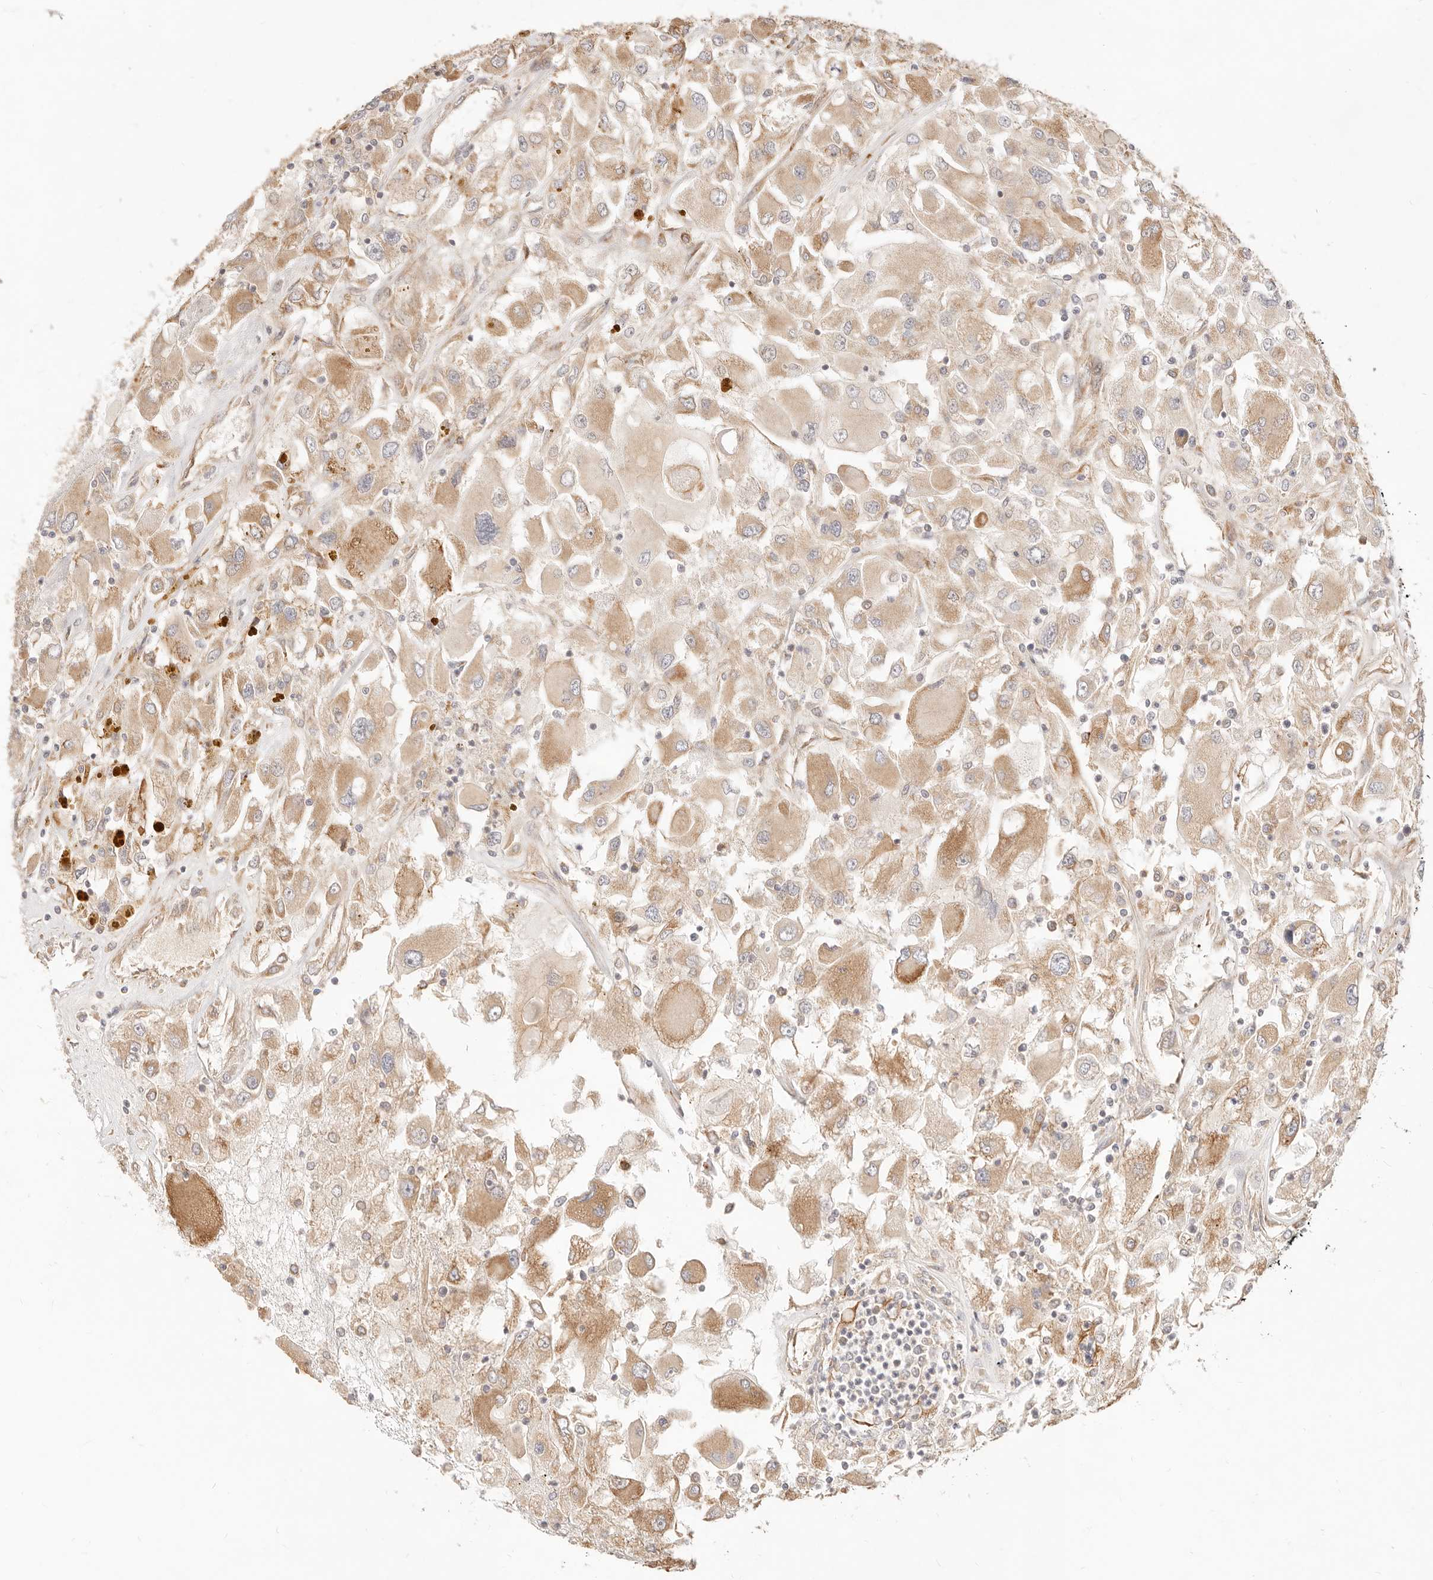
{"staining": {"intensity": "moderate", "quantity": ">75%", "location": "cytoplasmic/membranous"}, "tissue": "renal cancer", "cell_type": "Tumor cells", "image_type": "cancer", "snomed": [{"axis": "morphology", "description": "Adenocarcinoma, NOS"}, {"axis": "topography", "description": "Kidney"}], "caption": "Immunohistochemical staining of renal adenocarcinoma exhibits medium levels of moderate cytoplasmic/membranous protein staining in about >75% of tumor cells.", "gene": "UBXN10", "patient": {"sex": "female", "age": 52}}